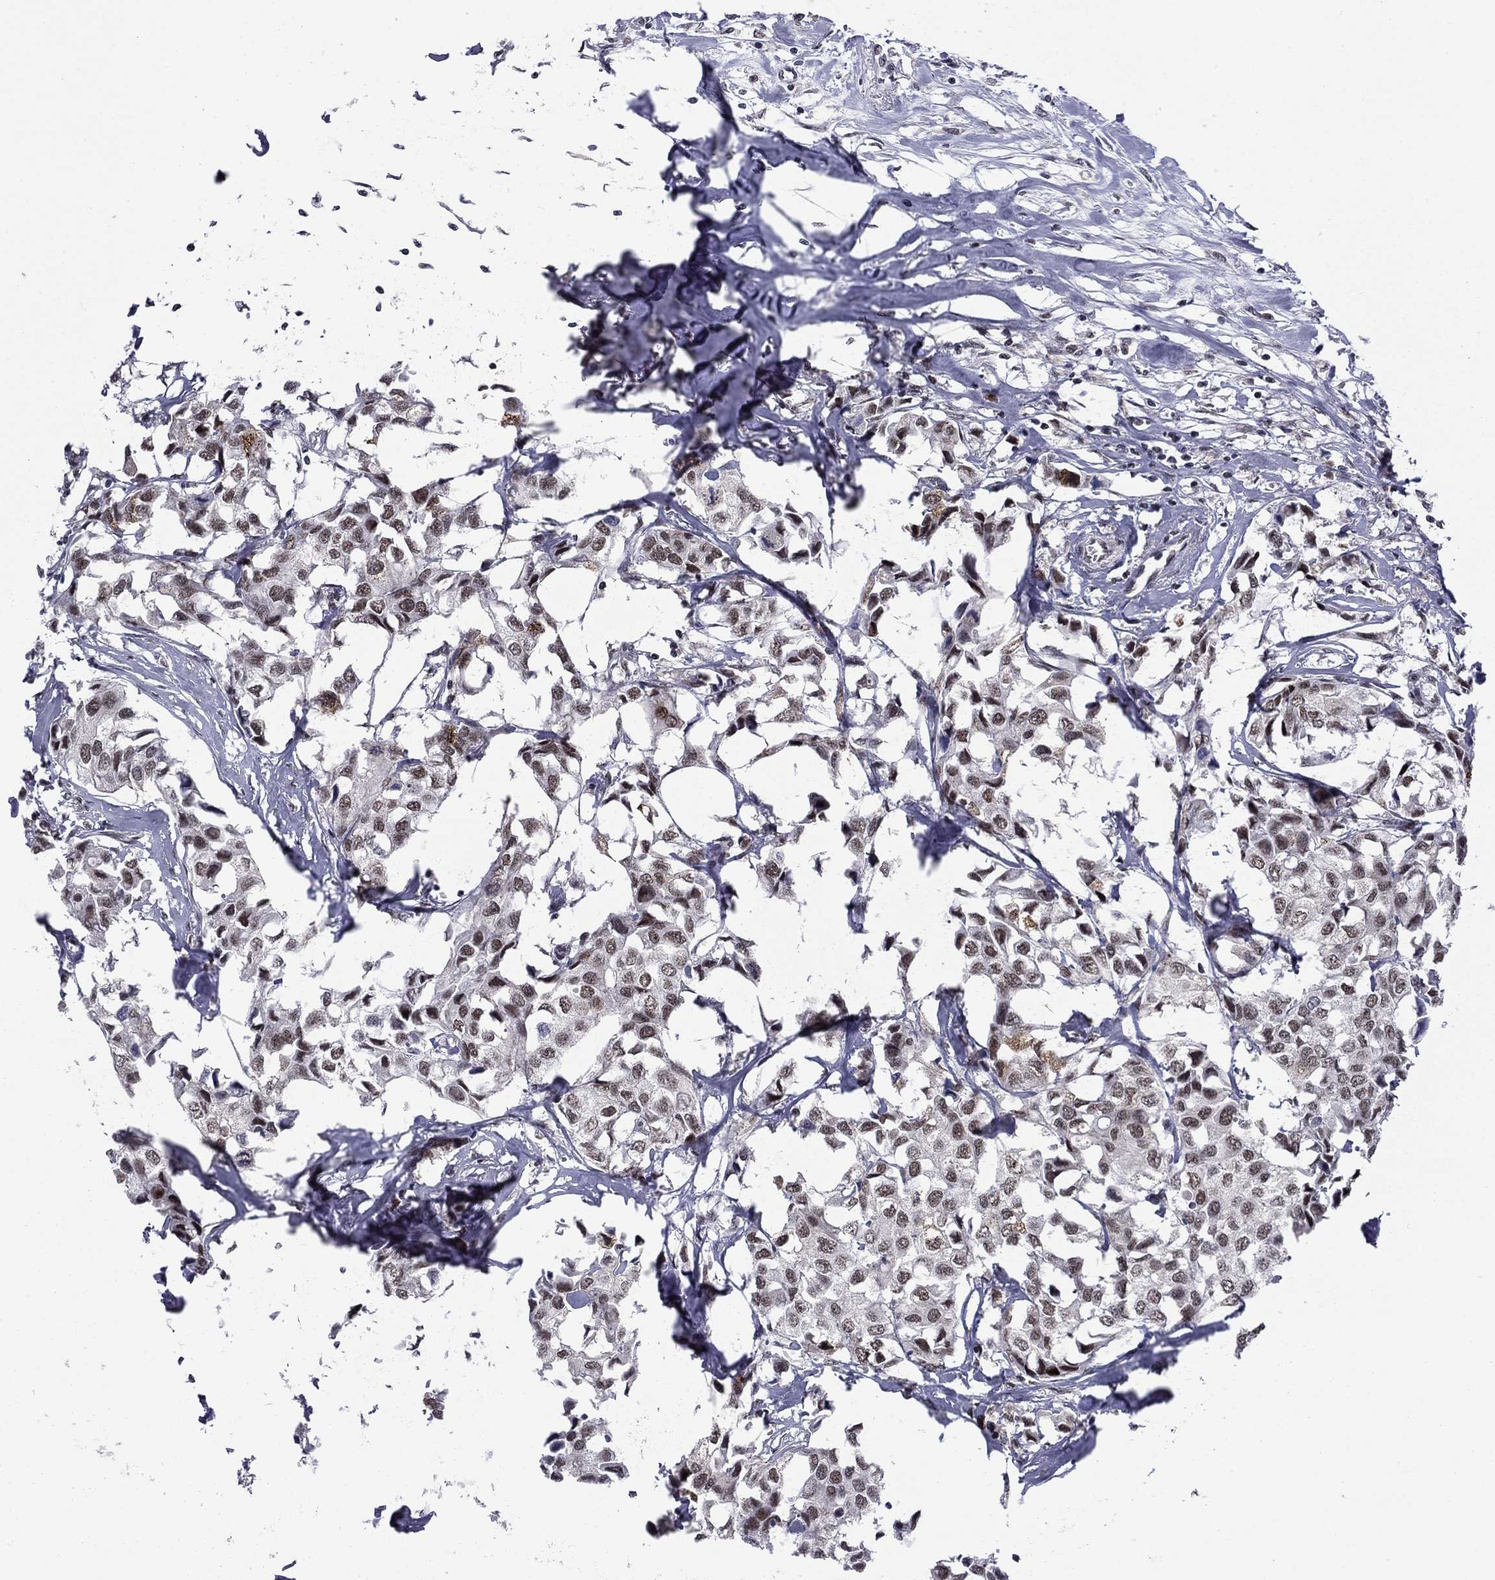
{"staining": {"intensity": "weak", "quantity": "25%-75%", "location": "cytoplasmic/membranous"}, "tissue": "breast cancer", "cell_type": "Tumor cells", "image_type": "cancer", "snomed": [{"axis": "morphology", "description": "Duct carcinoma"}, {"axis": "topography", "description": "Breast"}], "caption": "Immunohistochemical staining of human breast intraductal carcinoma displays low levels of weak cytoplasmic/membranous staining in approximately 25%-75% of tumor cells.", "gene": "ETV5", "patient": {"sex": "female", "age": 80}}